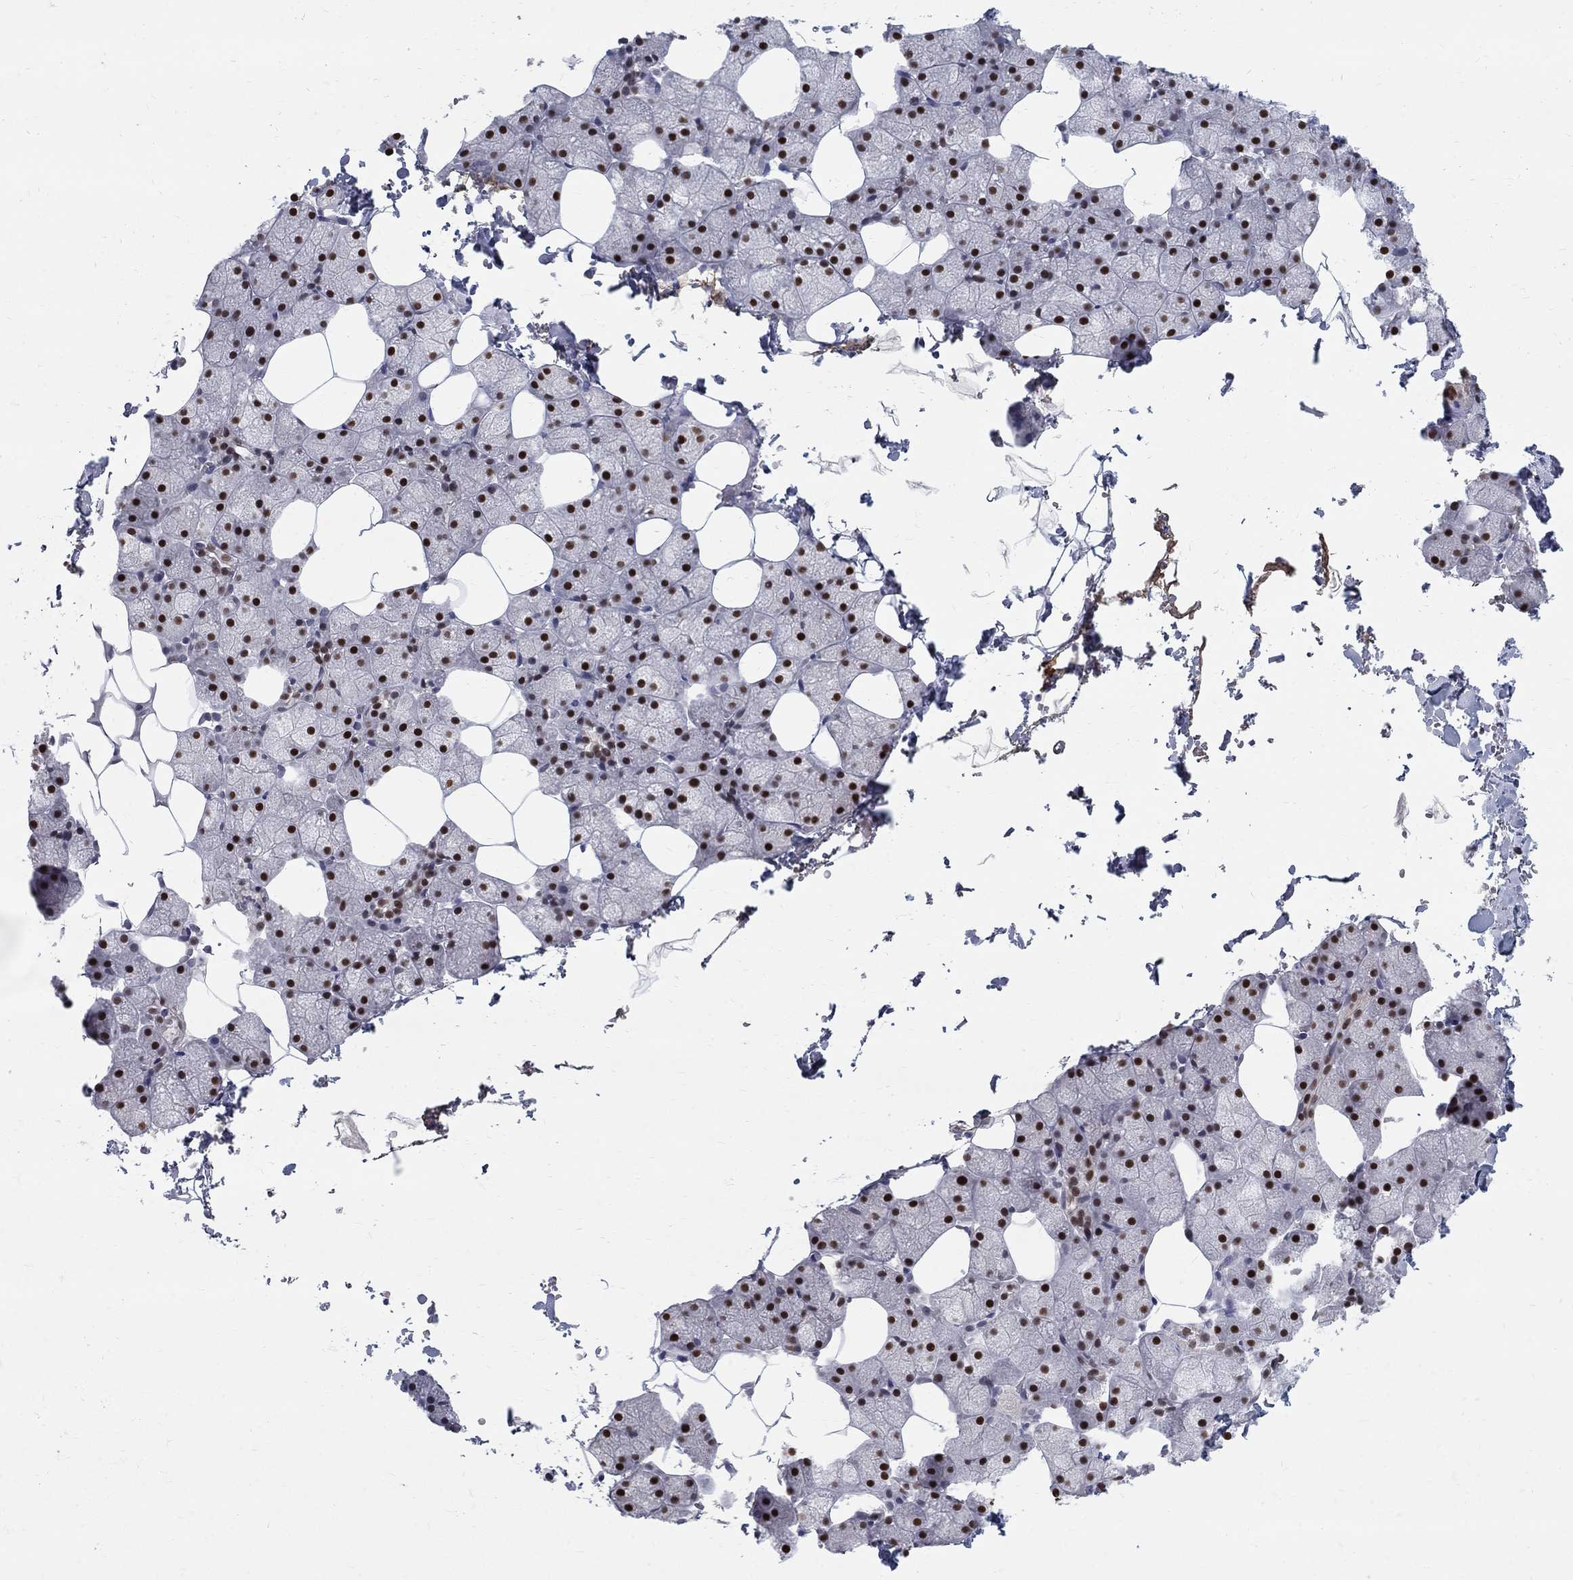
{"staining": {"intensity": "strong", "quantity": ">75%", "location": "nuclear"}, "tissue": "salivary gland", "cell_type": "Glandular cells", "image_type": "normal", "snomed": [{"axis": "morphology", "description": "Normal tissue, NOS"}, {"axis": "topography", "description": "Salivary gland"}], "caption": "This image displays immunohistochemistry staining of unremarkable human salivary gland, with high strong nuclear expression in approximately >75% of glandular cells.", "gene": "GCFC2", "patient": {"sex": "male", "age": 38}}